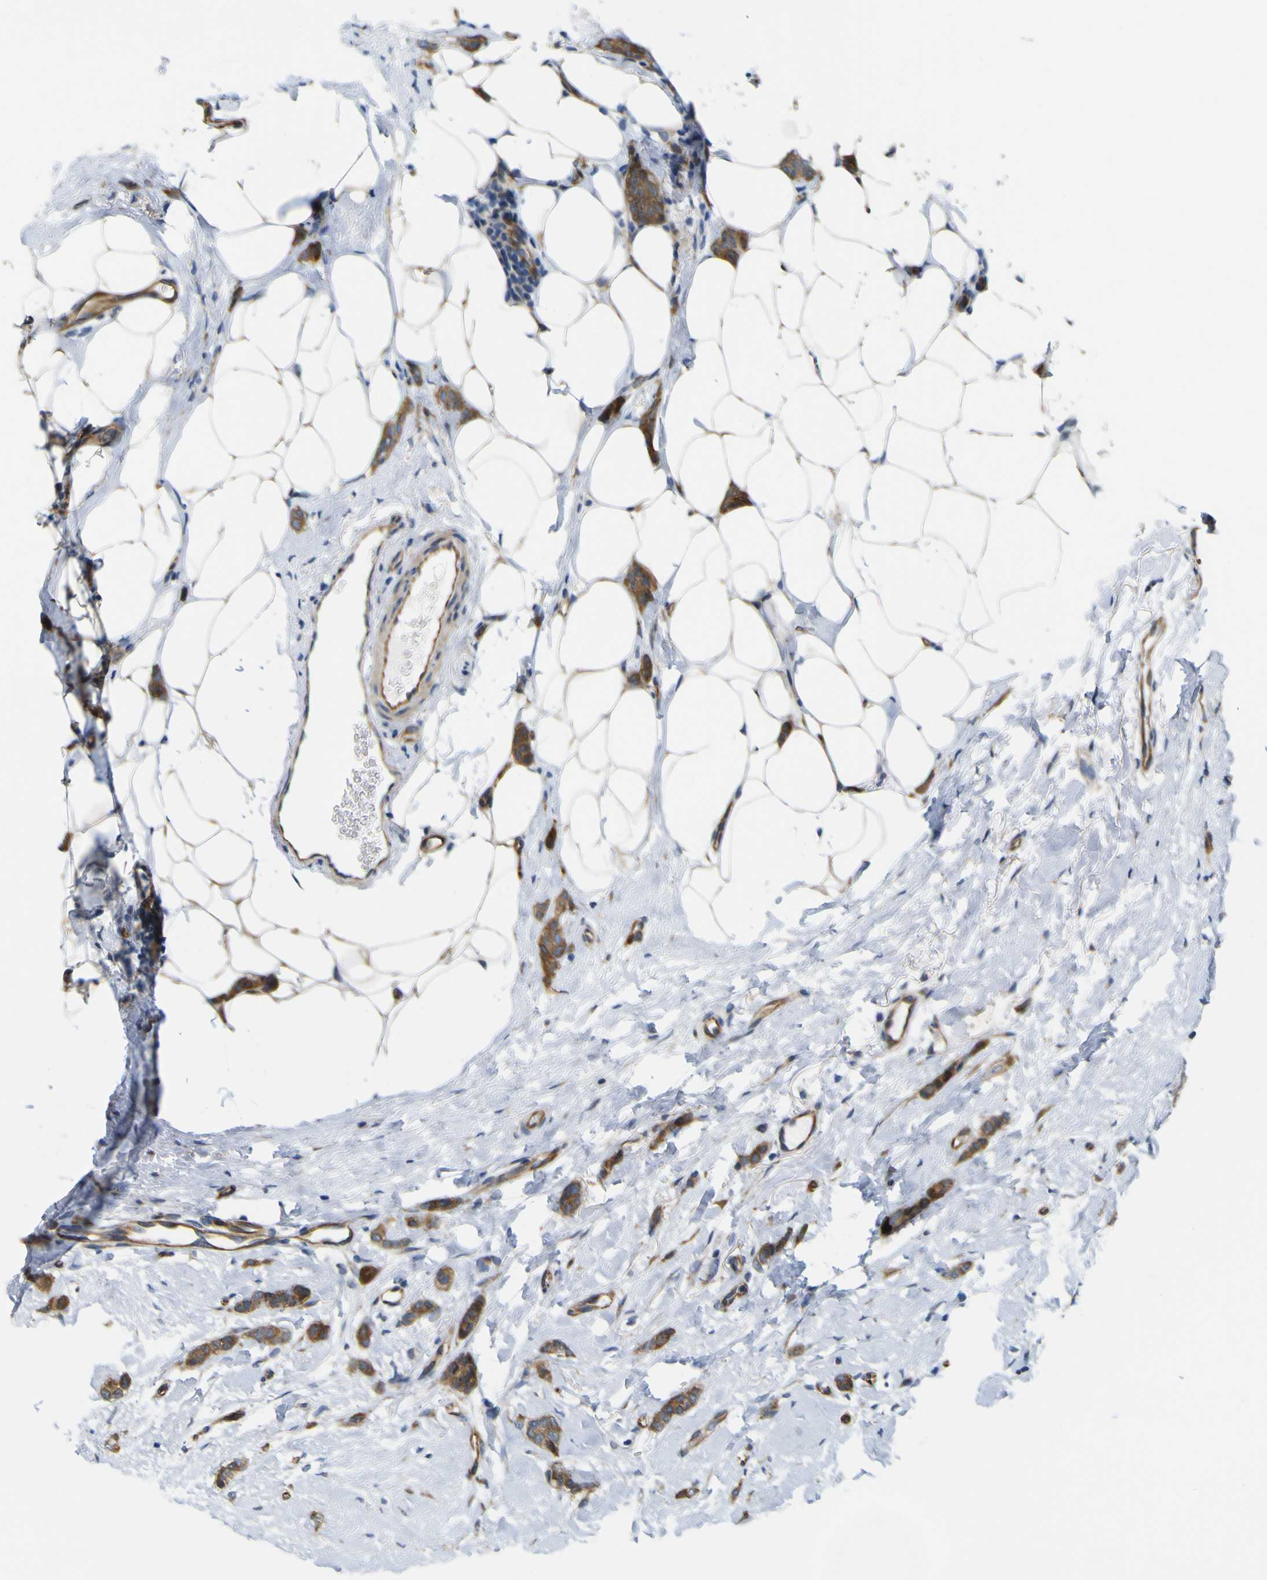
{"staining": {"intensity": "moderate", "quantity": ">75%", "location": "cytoplasmic/membranous"}, "tissue": "breast cancer", "cell_type": "Tumor cells", "image_type": "cancer", "snomed": [{"axis": "morphology", "description": "Lobular carcinoma"}, {"axis": "topography", "description": "Skin"}, {"axis": "topography", "description": "Breast"}], "caption": "Approximately >75% of tumor cells in lobular carcinoma (breast) reveal moderate cytoplasmic/membranous protein staining as visualized by brown immunohistochemical staining.", "gene": "JPH1", "patient": {"sex": "female", "age": 46}}